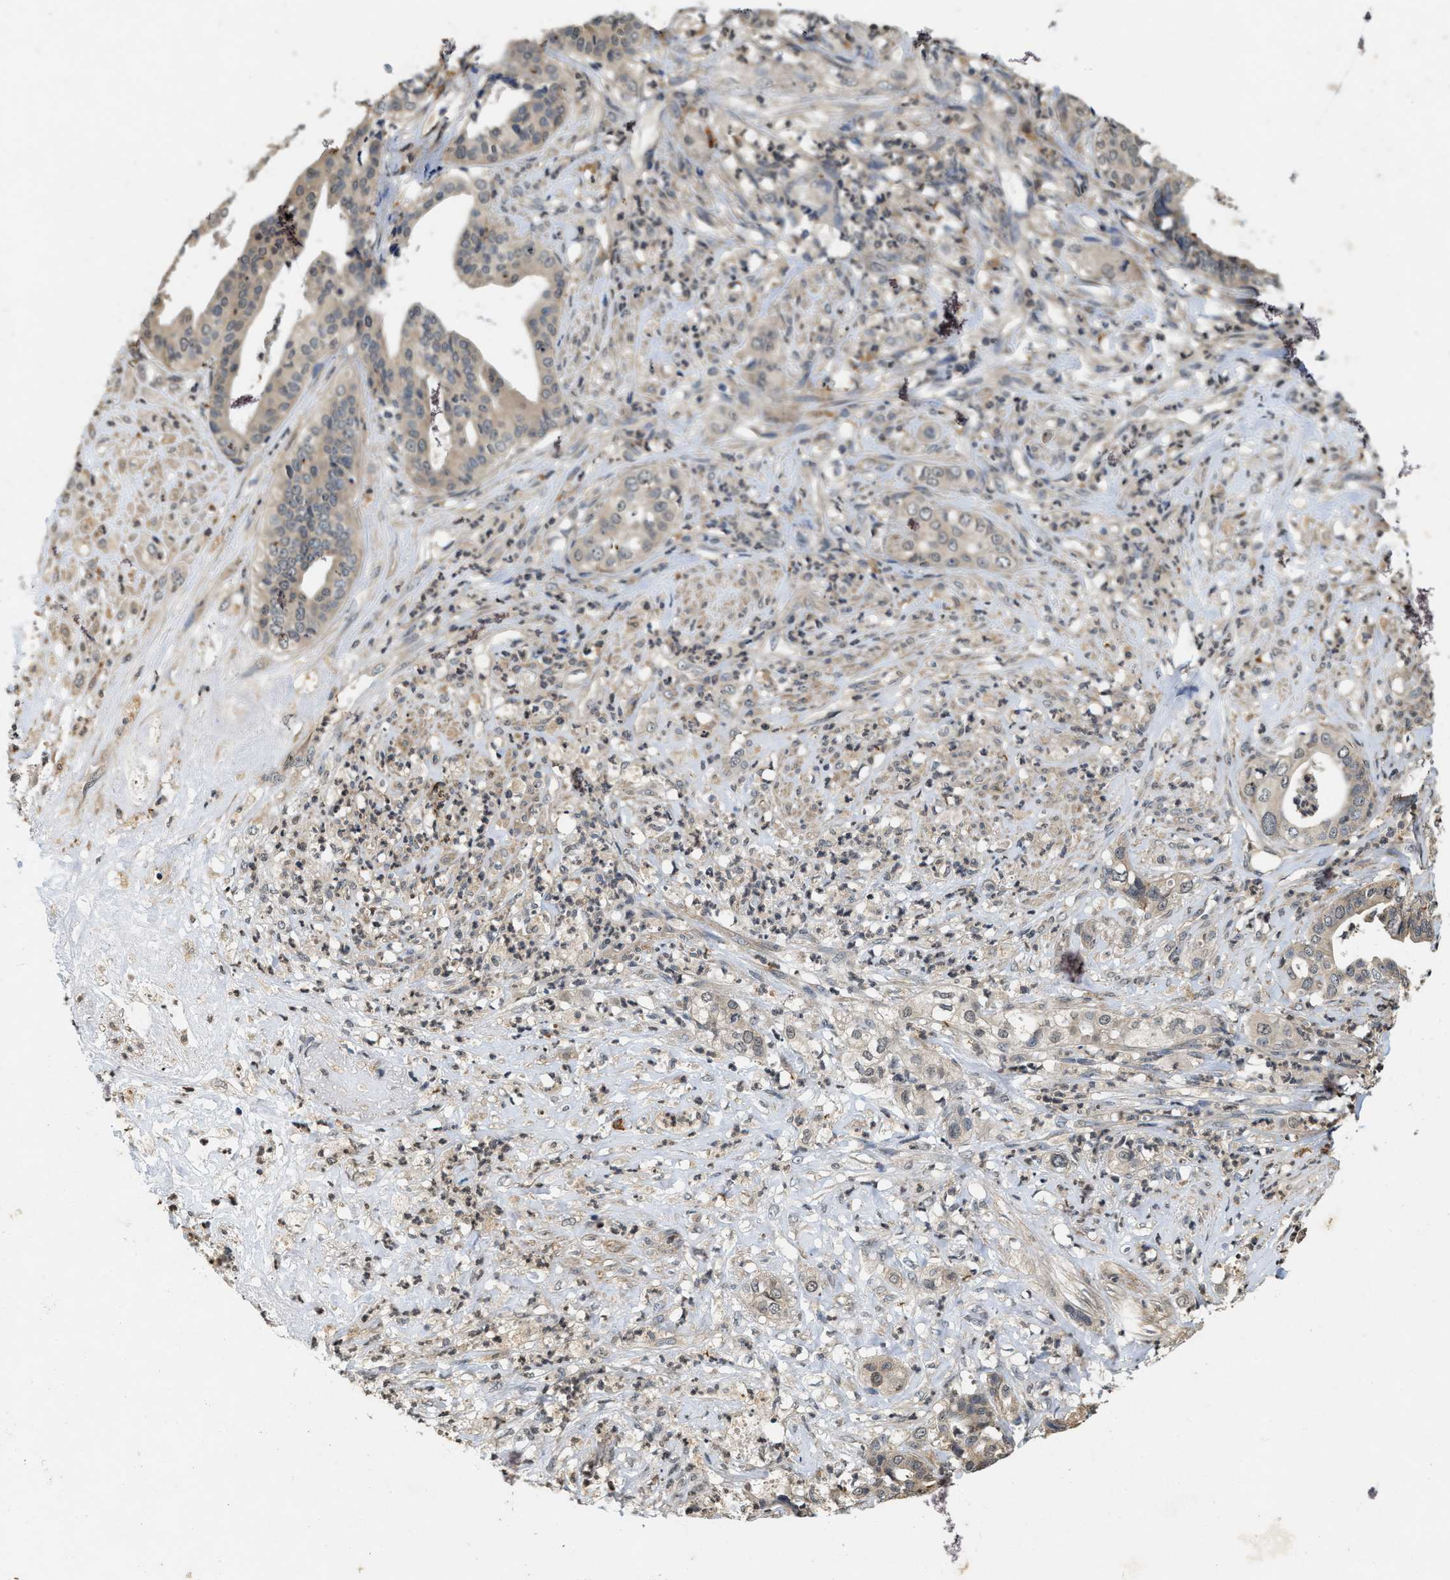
{"staining": {"intensity": "weak", "quantity": "<25%", "location": "cytoplasmic/membranous"}, "tissue": "liver cancer", "cell_type": "Tumor cells", "image_type": "cancer", "snomed": [{"axis": "morphology", "description": "Cholangiocarcinoma"}, {"axis": "topography", "description": "Liver"}], "caption": "The histopathology image reveals no significant expression in tumor cells of liver cancer (cholangiocarcinoma).", "gene": "KIF21A", "patient": {"sex": "female", "age": 61}}